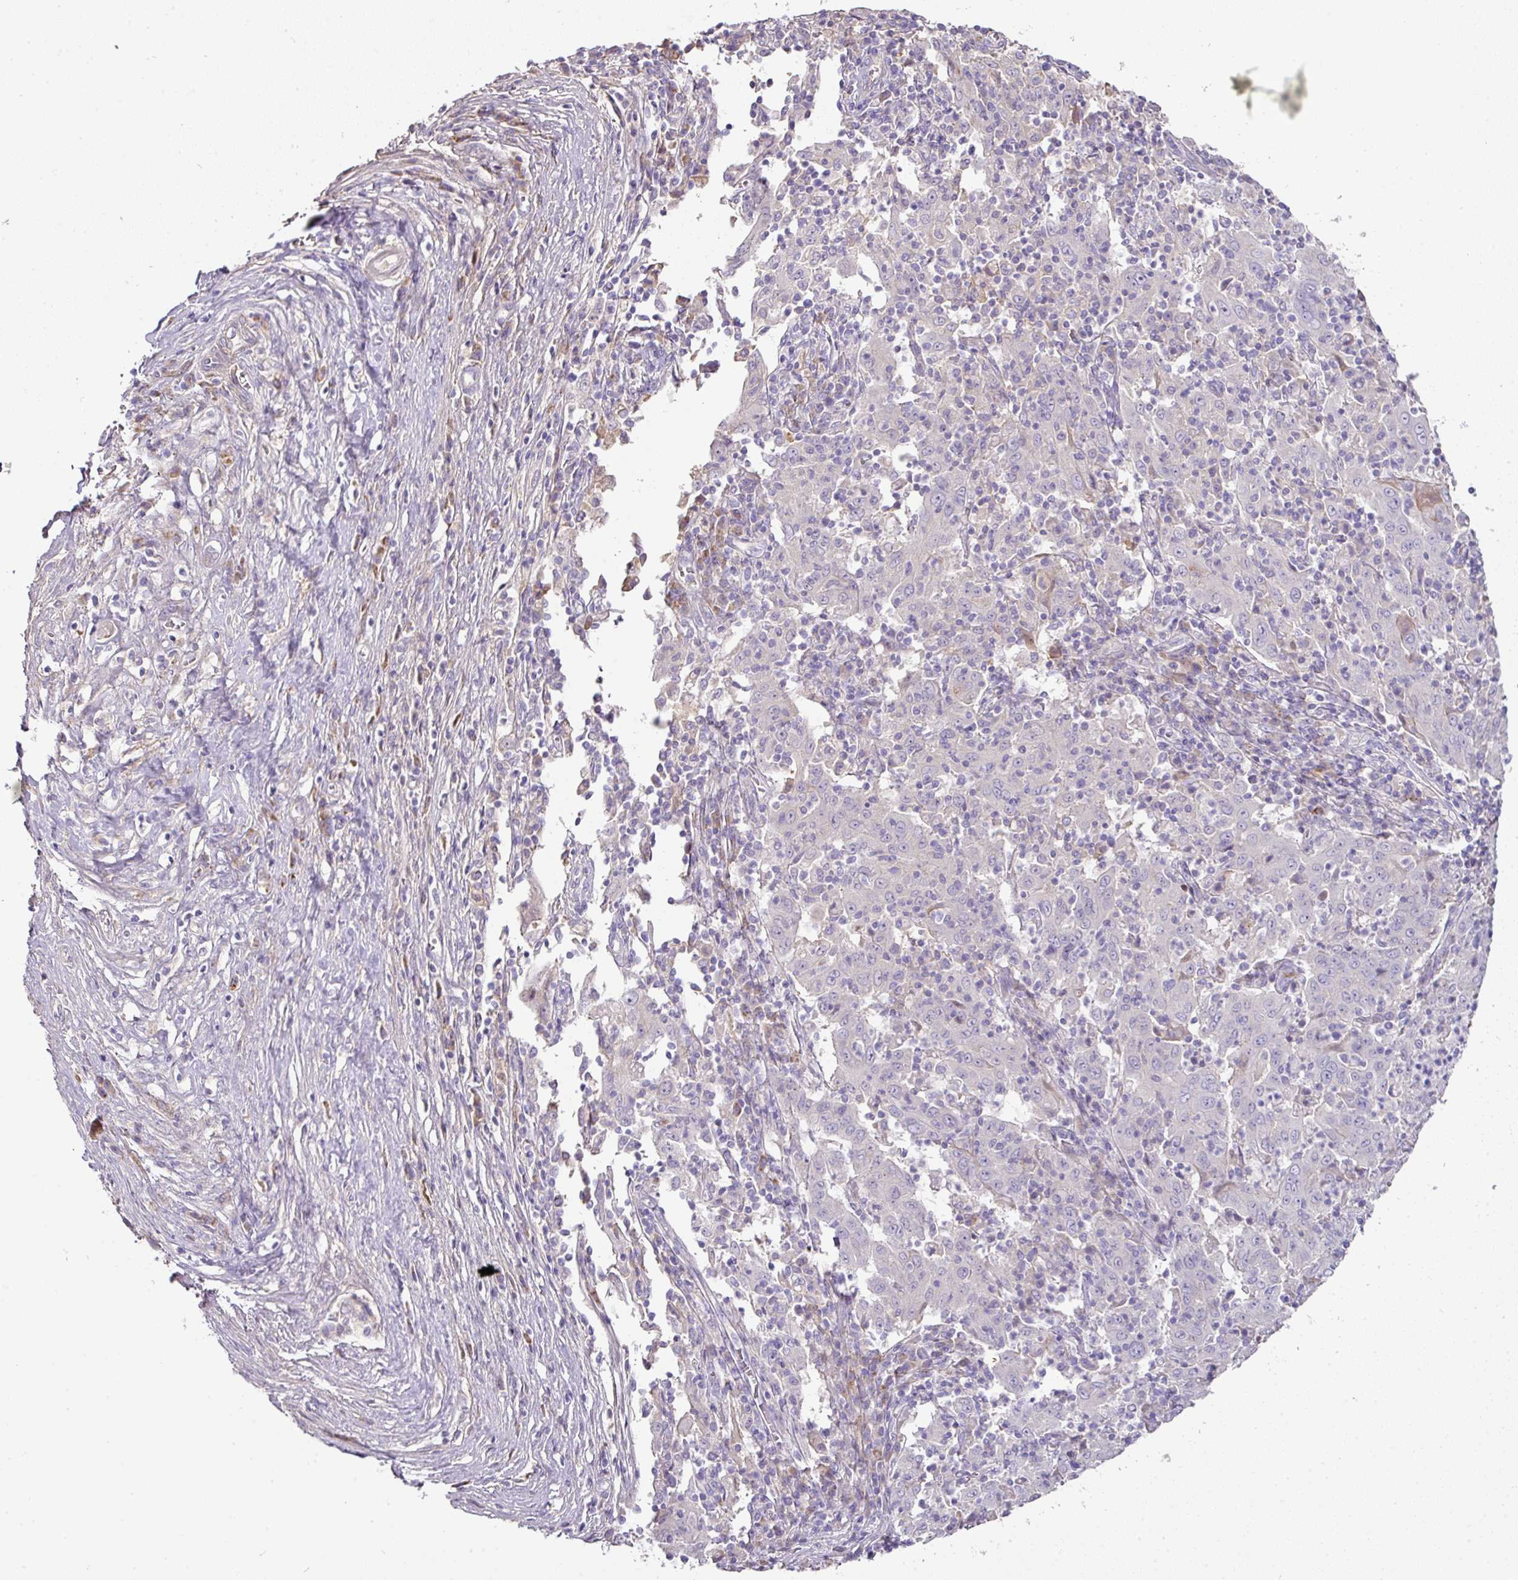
{"staining": {"intensity": "negative", "quantity": "none", "location": "none"}, "tissue": "pancreatic cancer", "cell_type": "Tumor cells", "image_type": "cancer", "snomed": [{"axis": "morphology", "description": "Adenocarcinoma, NOS"}, {"axis": "topography", "description": "Pancreas"}], "caption": "This is a photomicrograph of immunohistochemistry (IHC) staining of pancreatic cancer (adenocarcinoma), which shows no positivity in tumor cells.", "gene": "CCZ1", "patient": {"sex": "male", "age": 63}}